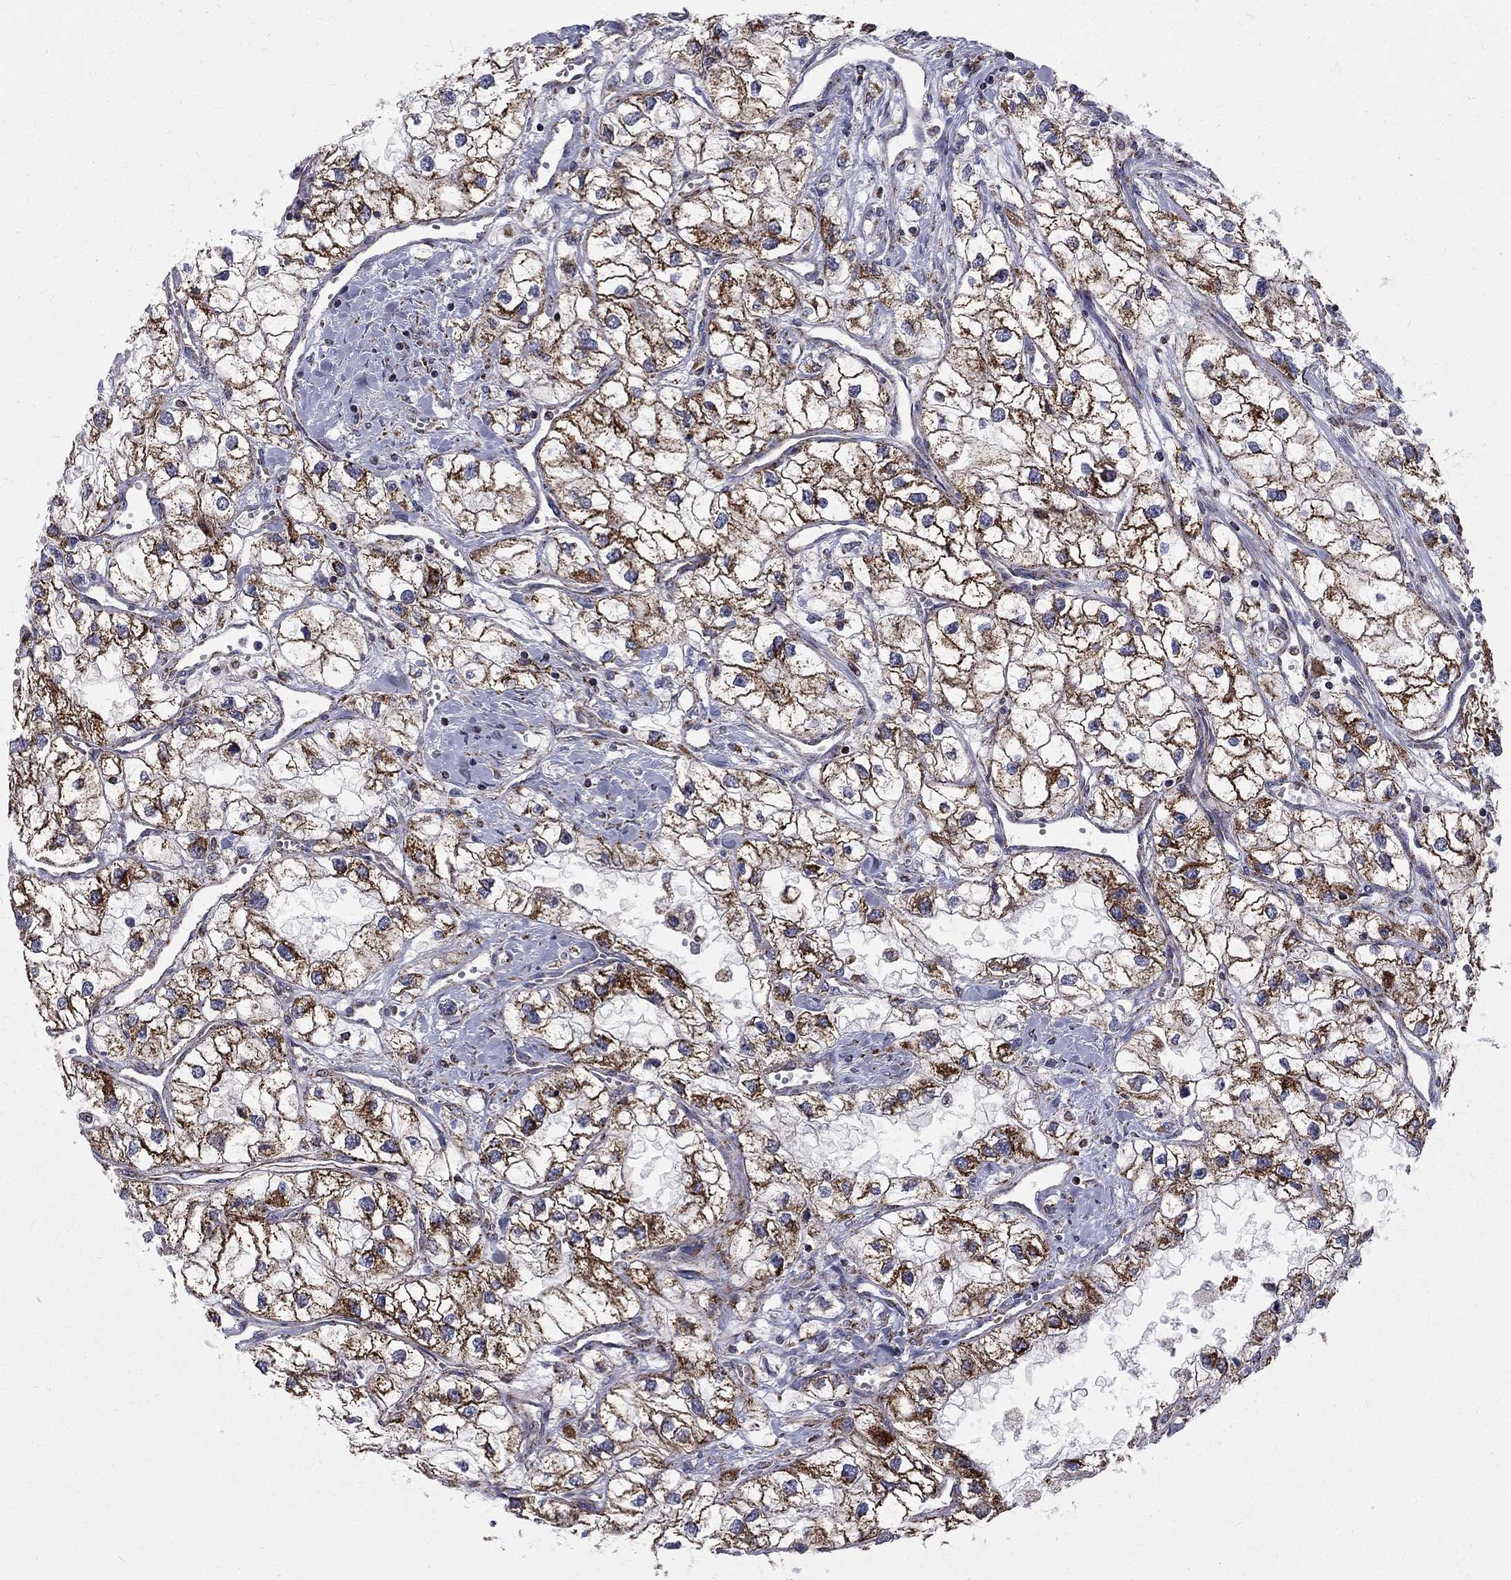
{"staining": {"intensity": "strong", "quantity": ">75%", "location": "cytoplasmic/membranous"}, "tissue": "renal cancer", "cell_type": "Tumor cells", "image_type": "cancer", "snomed": [{"axis": "morphology", "description": "Adenocarcinoma, NOS"}, {"axis": "topography", "description": "Kidney"}], "caption": "The immunohistochemical stain labels strong cytoplasmic/membranous expression in tumor cells of renal cancer (adenocarcinoma) tissue.", "gene": "ALDH1B1", "patient": {"sex": "male", "age": 59}}